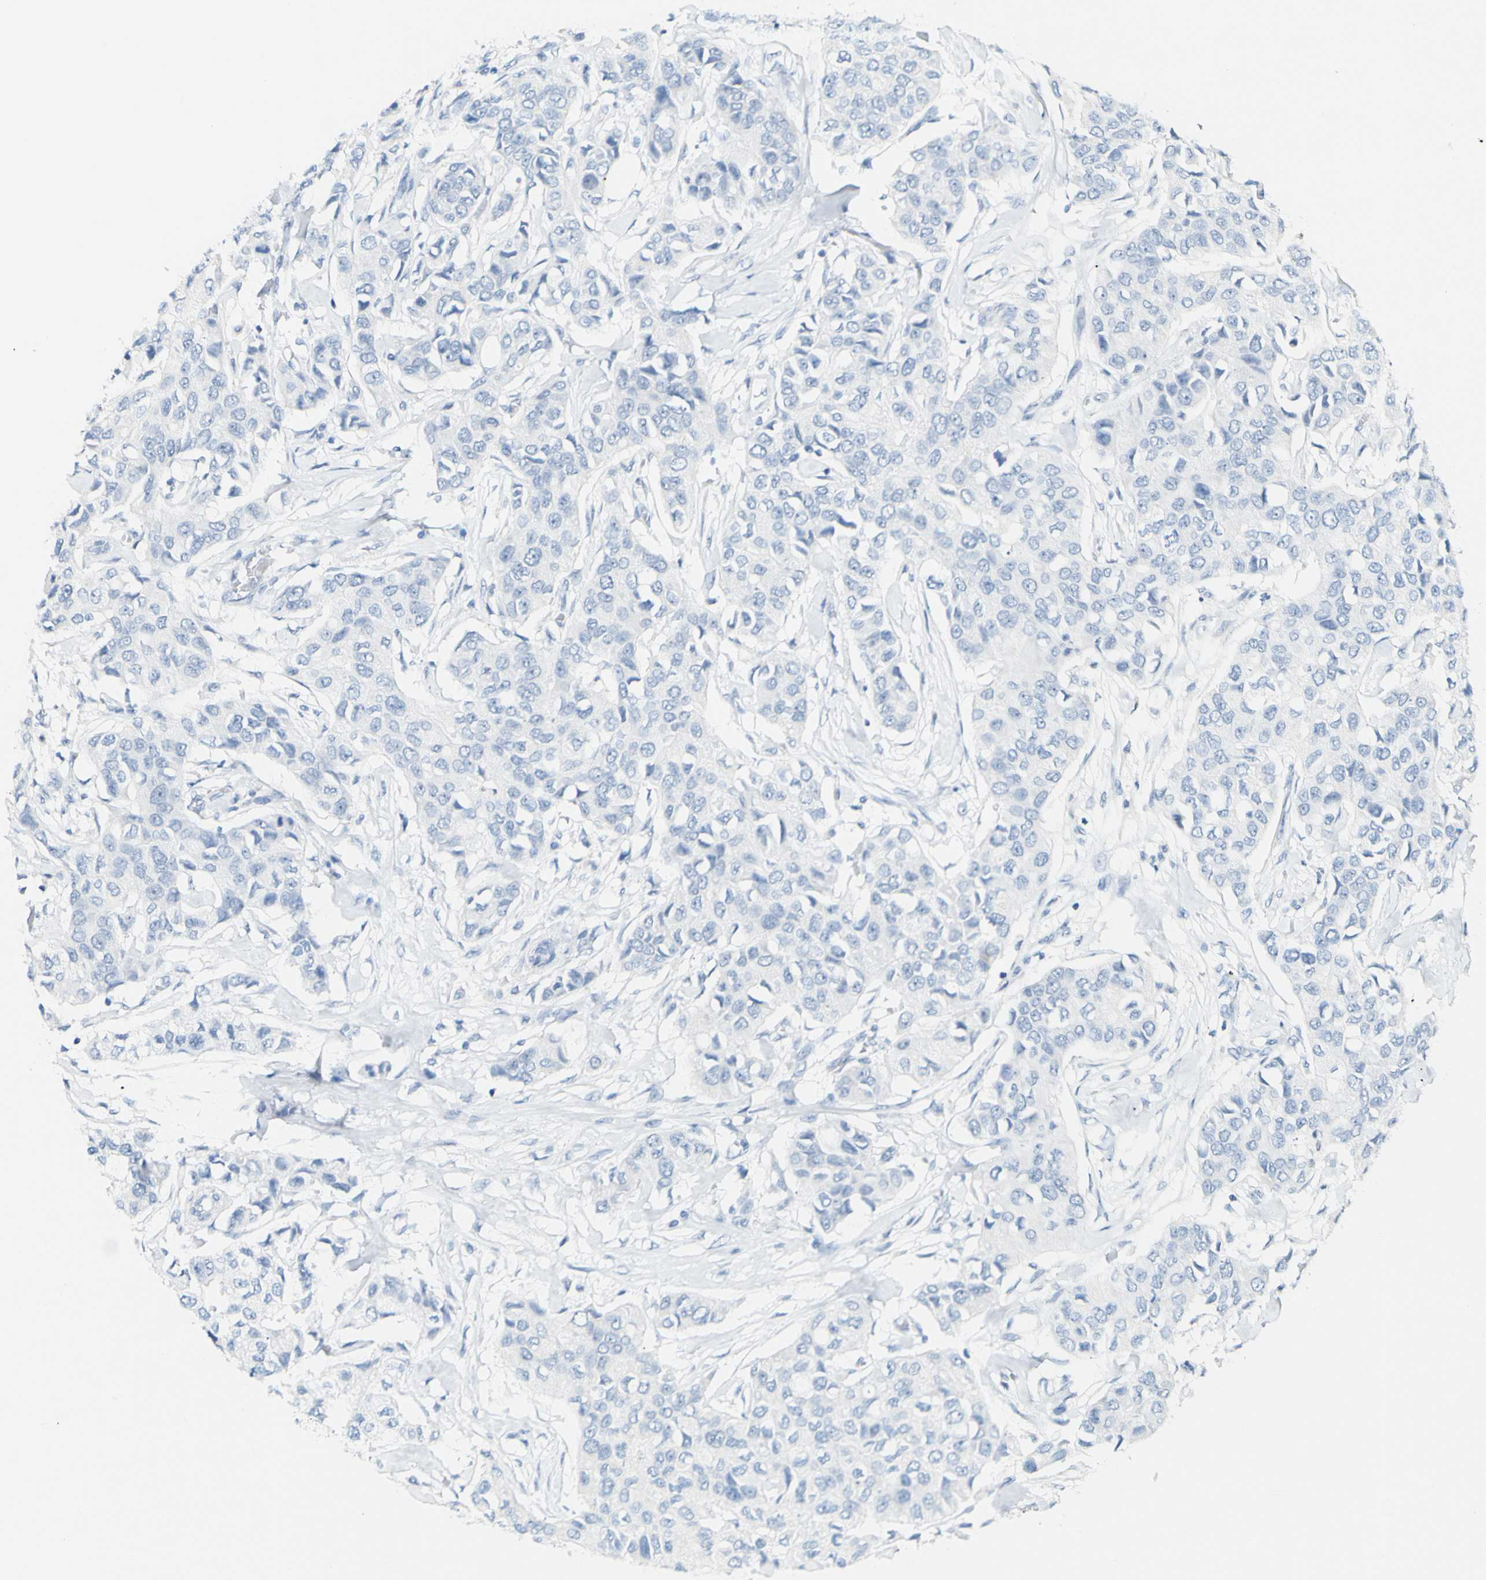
{"staining": {"intensity": "negative", "quantity": "none", "location": "none"}, "tissue": "breast cancer", "cell_type": "Tumor cells", "image_type": "cancer", "snomed": [{"axis": "morphology", "description": "Duct carcinoma"}, {"axis": "topography", "description": "Breast"}], "caption": "DAB immunohistochemical staining of infiltrating ductal carcinoma (breast) displays no significant positivity in tumor cells.", "gene": "OPN1SW", "patient": {"sex": "female", "age": 80}}